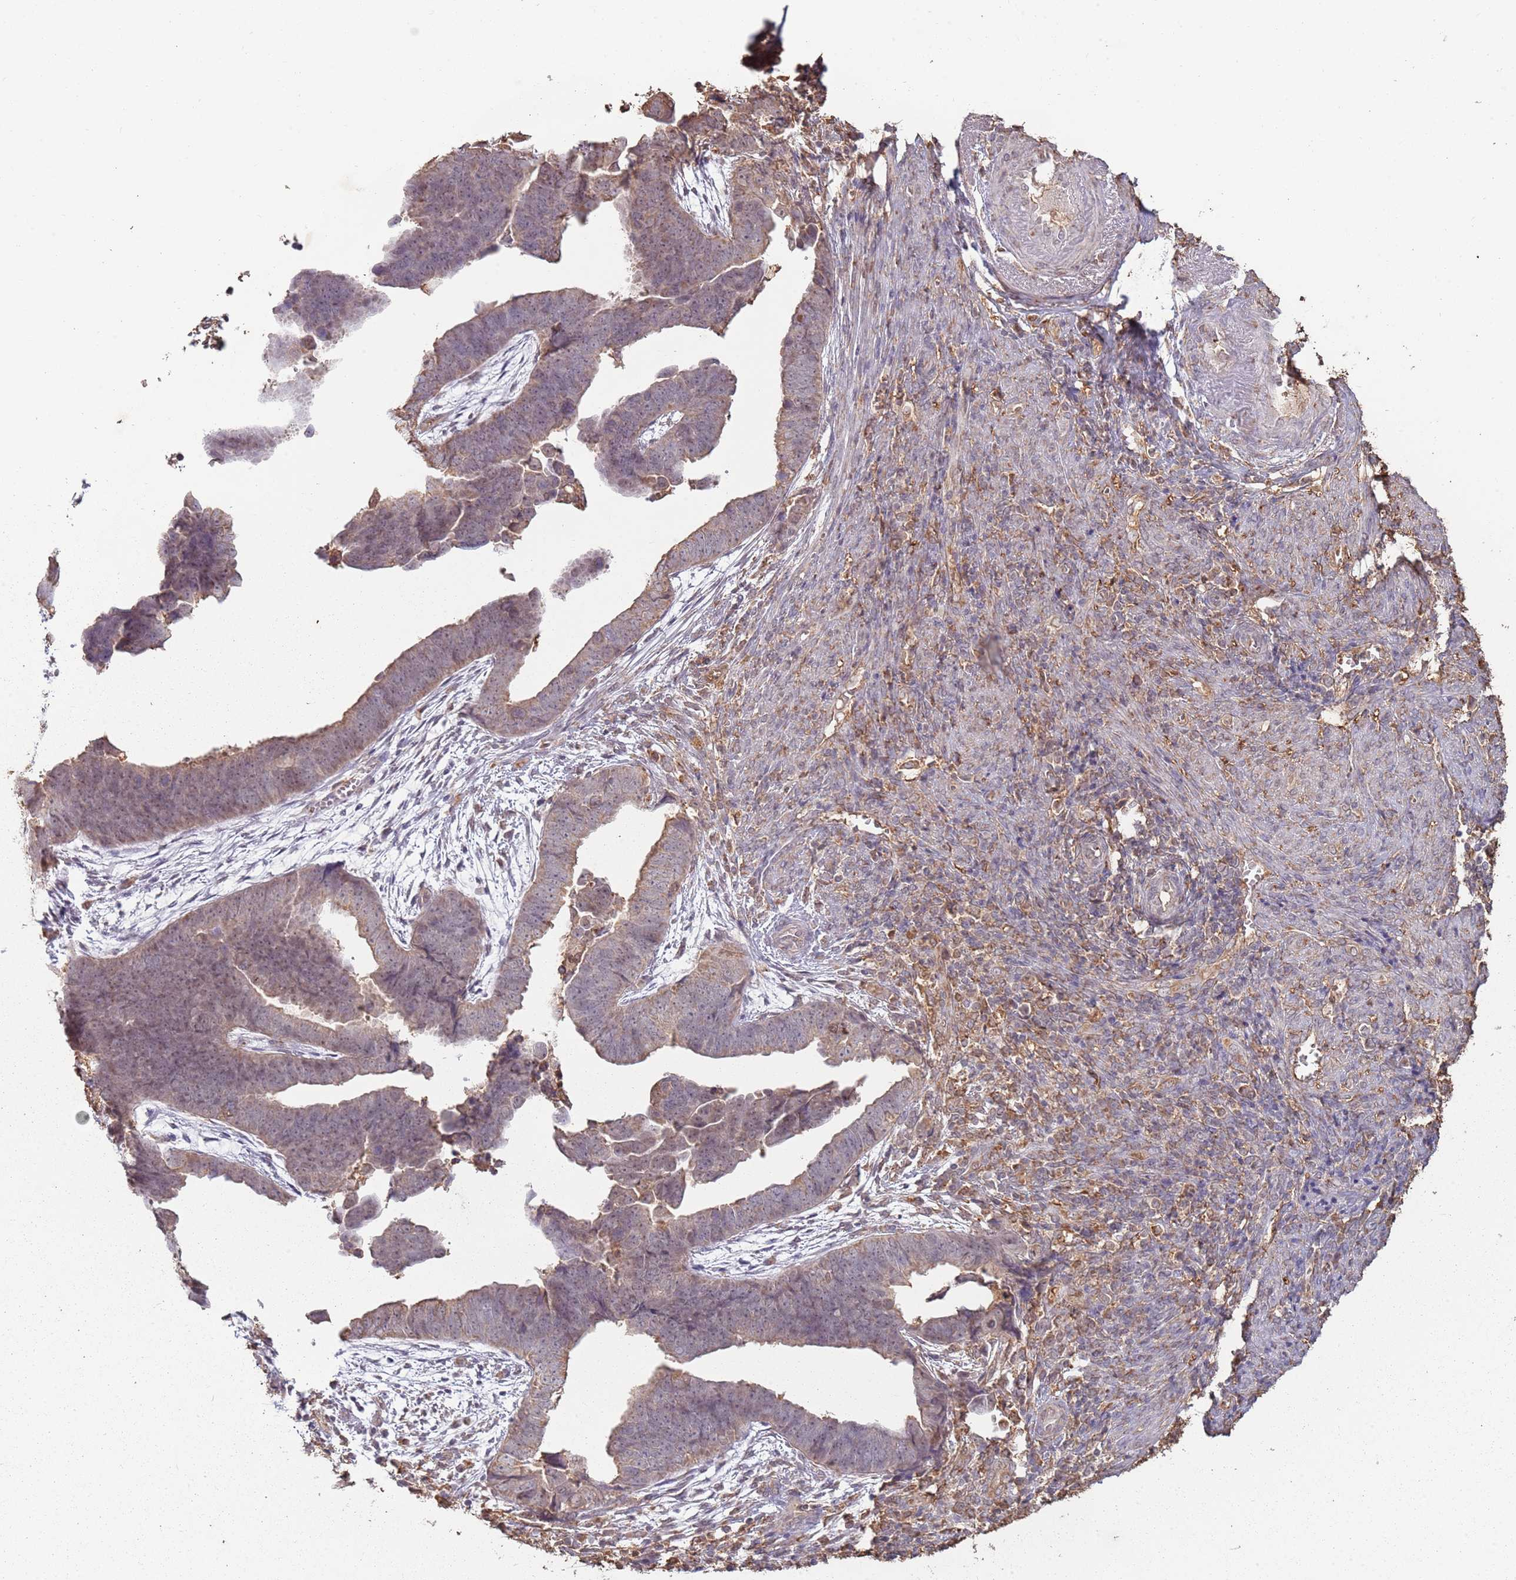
{"staining": {"intensity": "weak", "quantity": "<25%", "location": "cytoplasmic/membranous"}, "tissue": "endometrial cancer", "cell_type": "Tumor cells", "image_type": "cancer", "snomed": [{"axis": "morphology", "description": "Adenocarcinoma, NOS"}, {"axis": "topography", "description": "Endometrium"}], "caption": "Endometrial cancer (adenocarcinoma) was stained to show a protein in brown. There is no significant staining in tumor cells.", "gene": "ATOSB", "patient": {"sex": "female", "age": 75}}